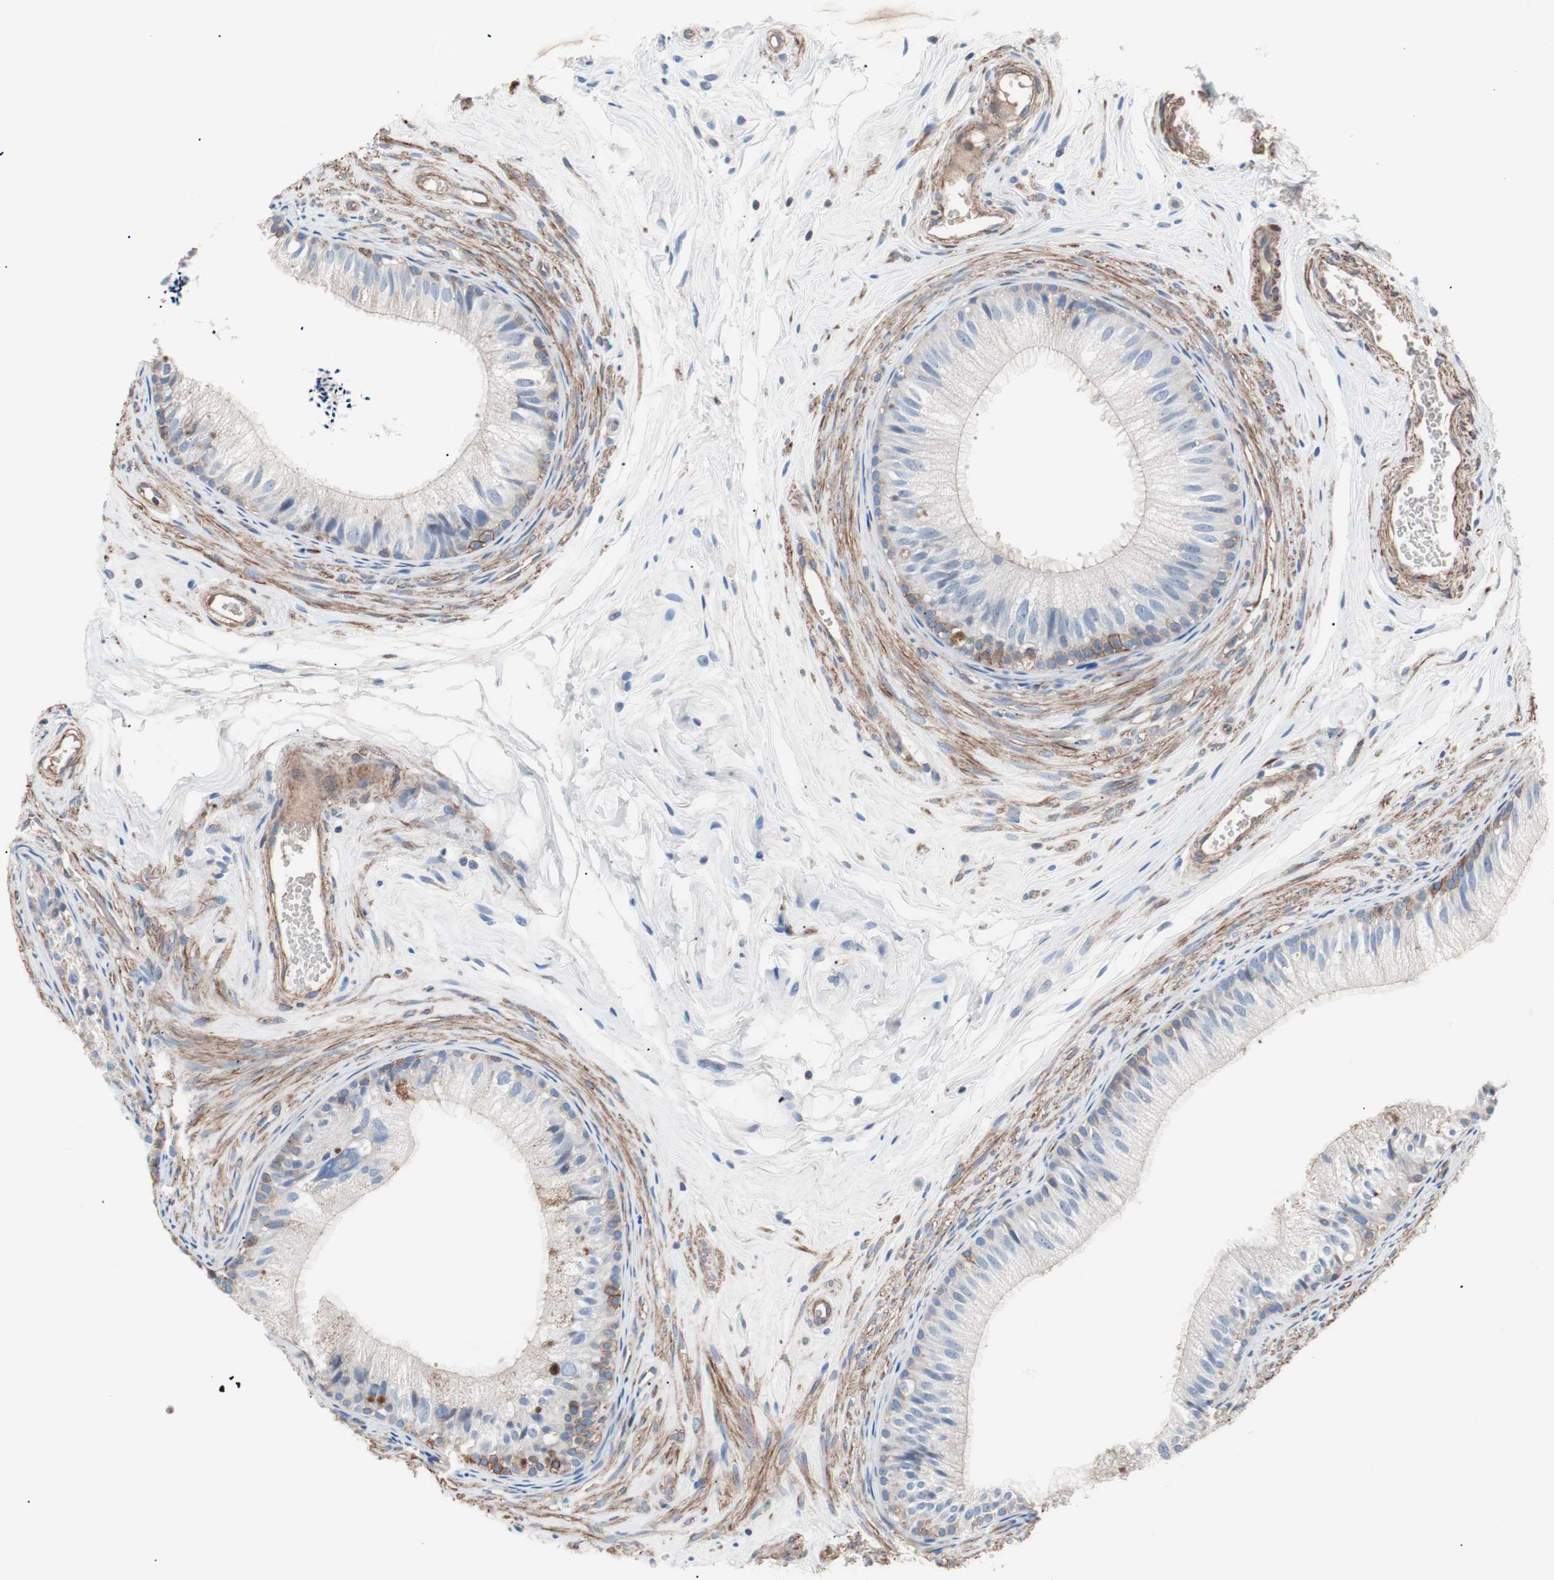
{"staining": {"intensity": "moderate", "quantity": "<25%", "location": "cytoplasmic/membranous"}, "tissue": "epididymis", "cell_type": "Glandular cells", "image_type": "normal", "snomed": [{"axis": "morphology", "description": "Normal tissue, NOS"}, {"axis": "topography", "description": "Epididymis"}], "caption": "Epididymis stained with immunohistochemistry shows moderate cytoplasmic/membranous expression in about <25% of glandular cells.", "gene": "GPR160", "patient": {"sex": "male", "age": 56}}